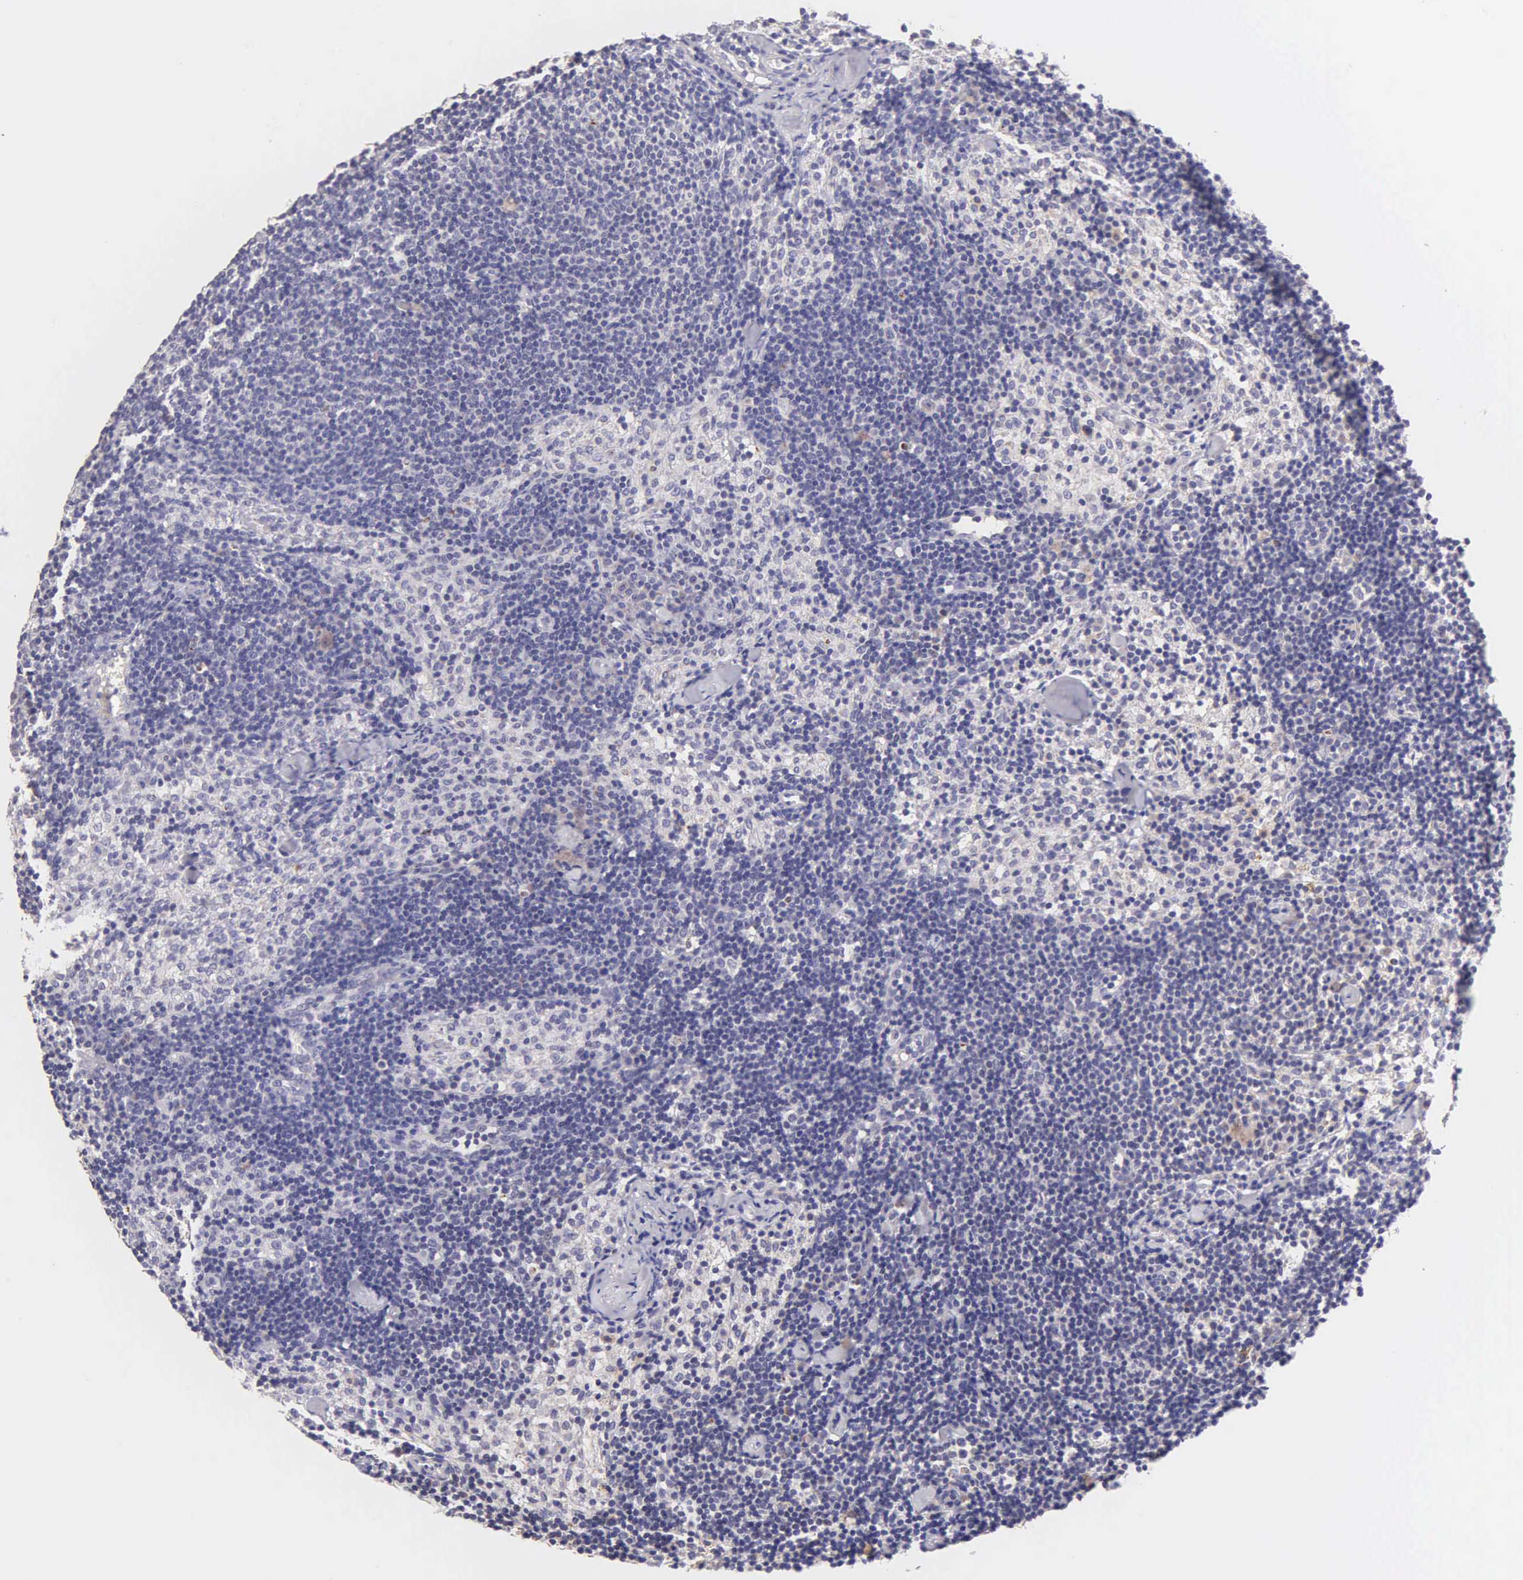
{"staining": {"intensity": "negative", "quantity": "none", "location": "none"}, "tissue": "lymph node", "cell_type": "Germinal center cells", "image_type": "normal", "snomed": [{"axis": "morphology", "description": "Normal tissue, NOS"}, {"axis": "topography", "description": "Lymph node"}], "caption": "Immunohistochemistry (IHC) of normal human lymph node reveals no staining in germinal center cells.", "gene": "ESR1", "patient": {"sex": "female", "age": 35}}